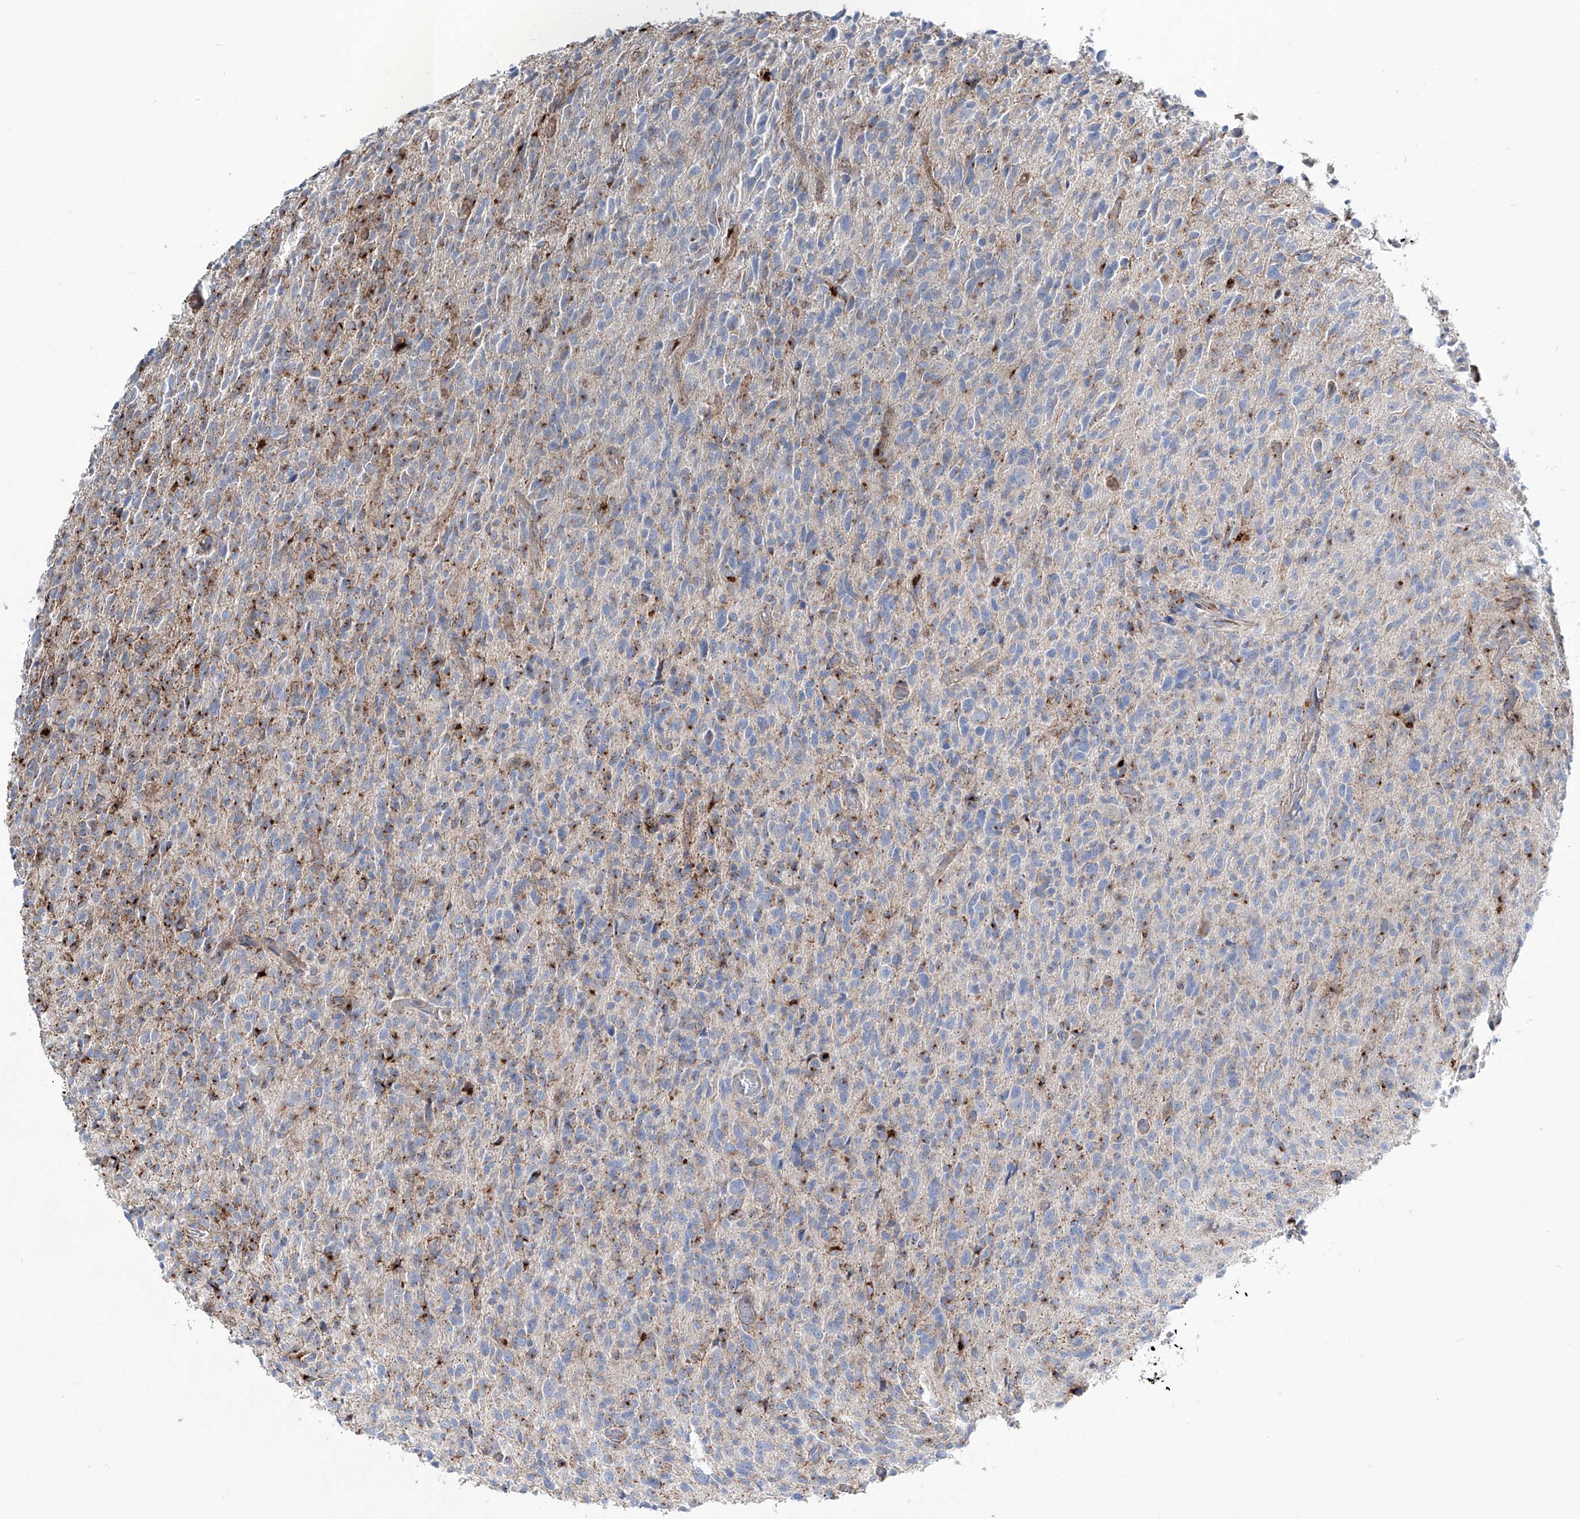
{"staining": {"intensity": "negative", "quantity": "none", "location": "none"}, "tissue": "glioma", "cell_type": "Tumor cells", "image_type": "cancer", "snomed": [{"axis": "morphology", "description": "Glioma, malignant, High grade"}, {"axis": "topography", "description": "Brain"}], "caption": "Human glioma stained for a protein using immunohistochemistry reveals no positivity in tumor cells.", "gene": "CDH5", "patient": {"sex": "female", "age": 57}}